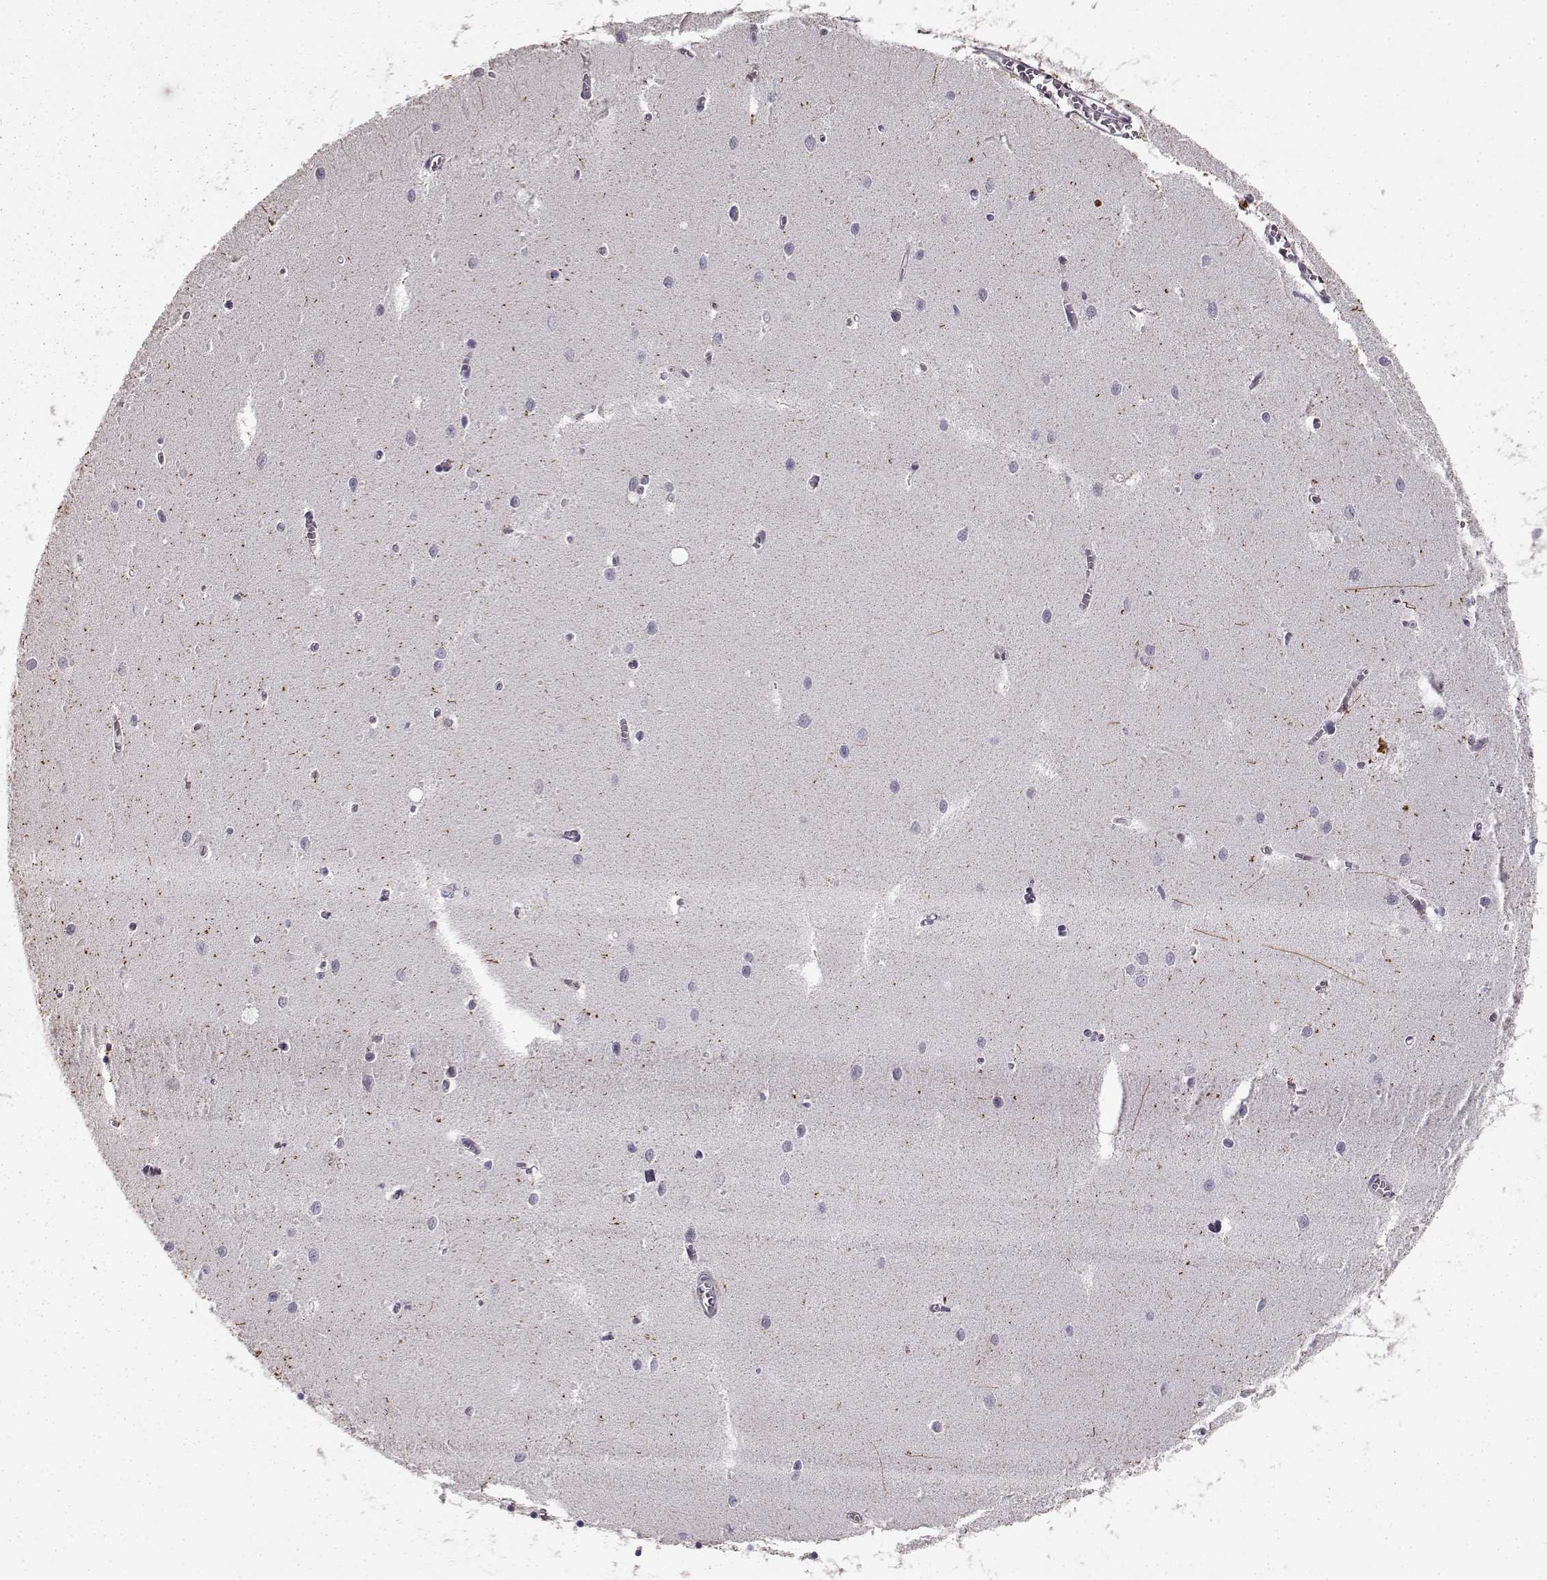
{"staining": {"intensity": "negative", "quantity": "none", "location": "none"}, "tissue": "cerebellum", "cell_type": "Cells in granular layer", "image_type": "normal", "snomed": [{"axis": "morphology", "description": "Normal tissue, NOS"}, {"axis": "topography", "description": "Cerebellum"}], "caption": "Immunohistochemistry micrograph of unremarkable cerebellum: human cerebellum stained with DAB (3,3'-diaminobenzidine) shows no significant protein expression in cells in granular layer.", "gene": "ERBB3", "patient": {"sex": "female", "age": 64}}